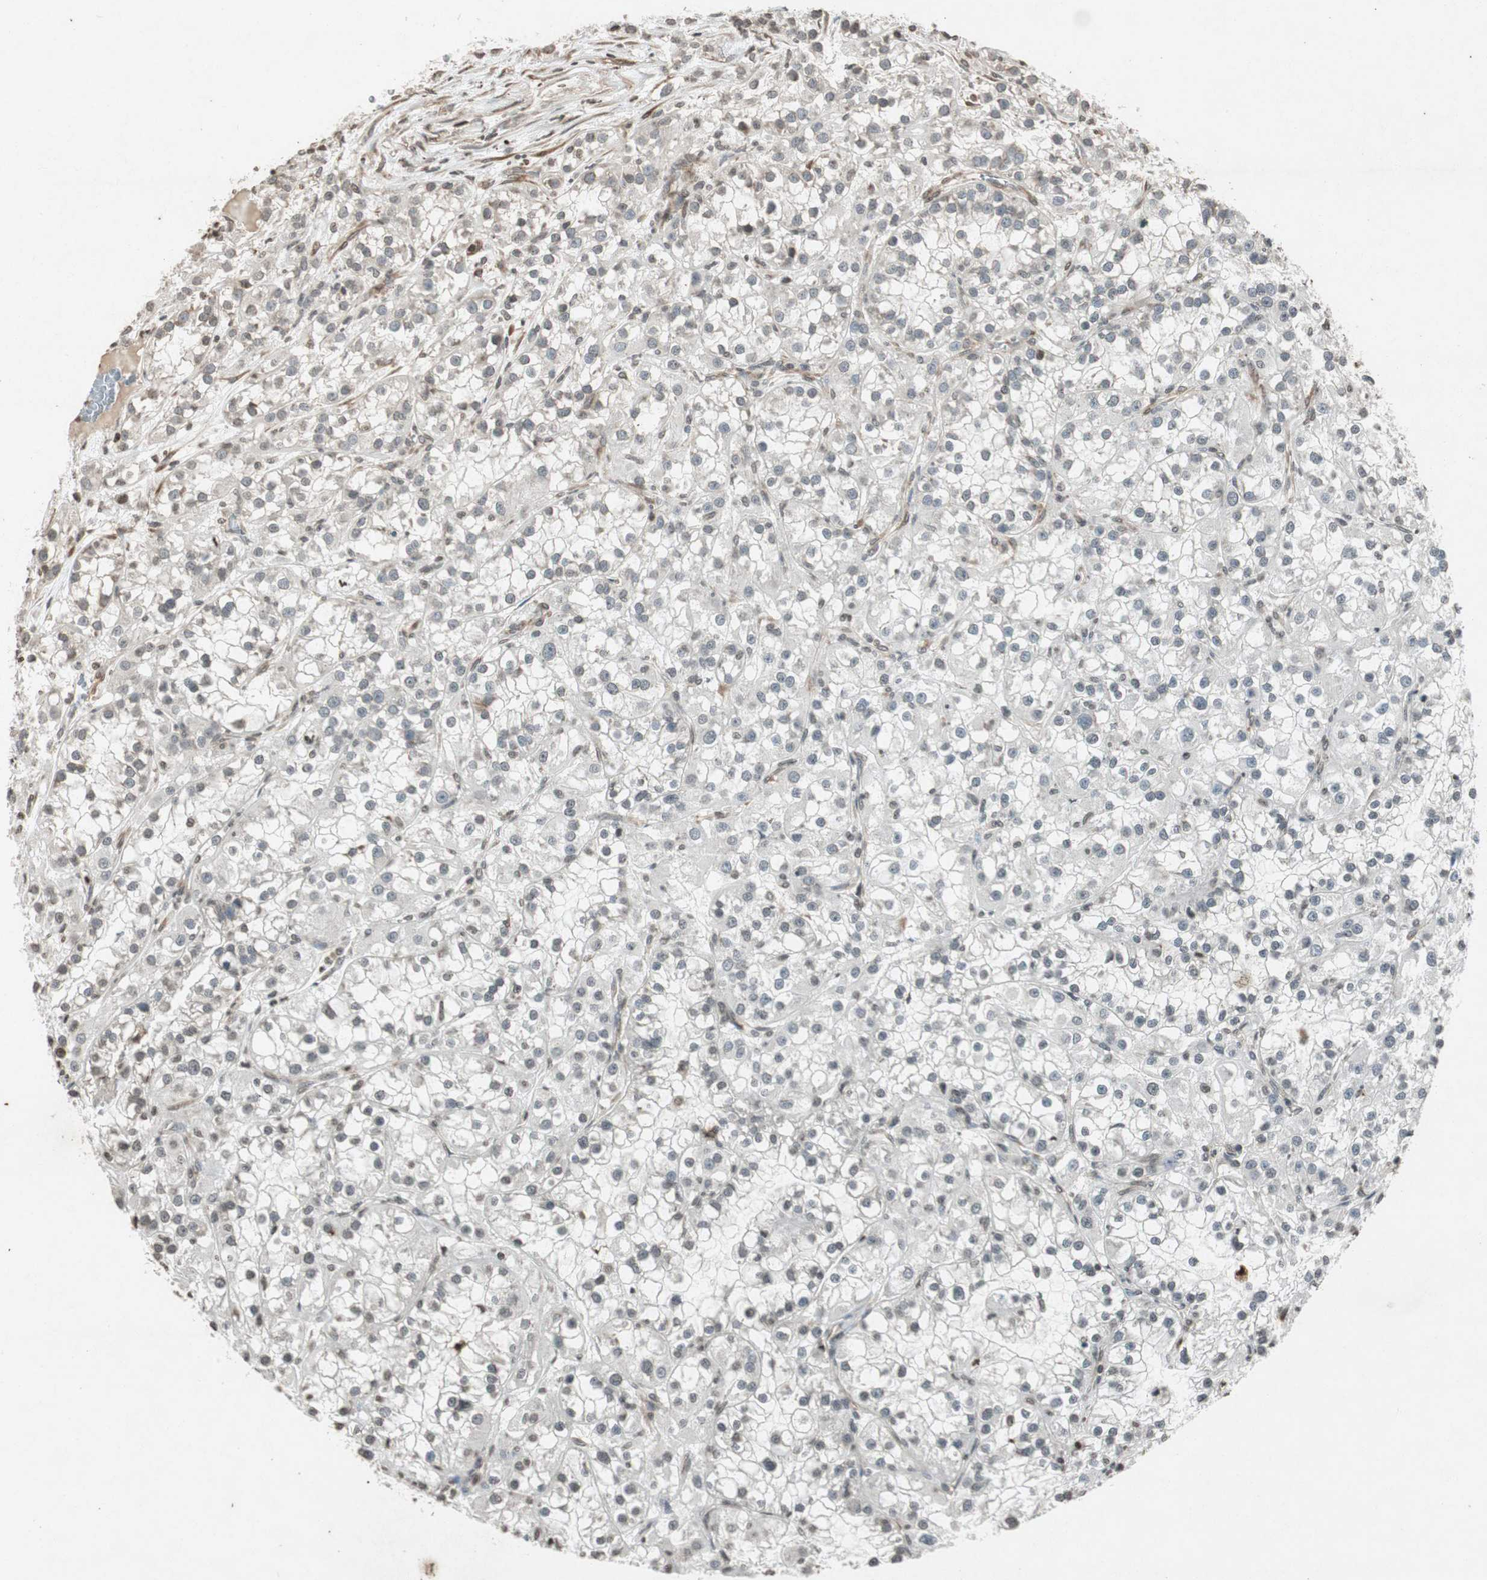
{"staining": {"intensity": "negative", "quantity": "none", "location": "none"}, "tissue": "renal cancer", "cell_type": "Tumor cells", "image_type": "cancer", "snomed": [{"axis": "morphology", "description": "Adenocarcinoma, NOS"}, {"axis": "topography", "description": "Kidney"}], "caption": "Renal cancer was stained to show a protein in brown. There is no significant staining in tumor cells.", "gene": "PRKG1", "patient": {"sex": "female", "age": 52}}